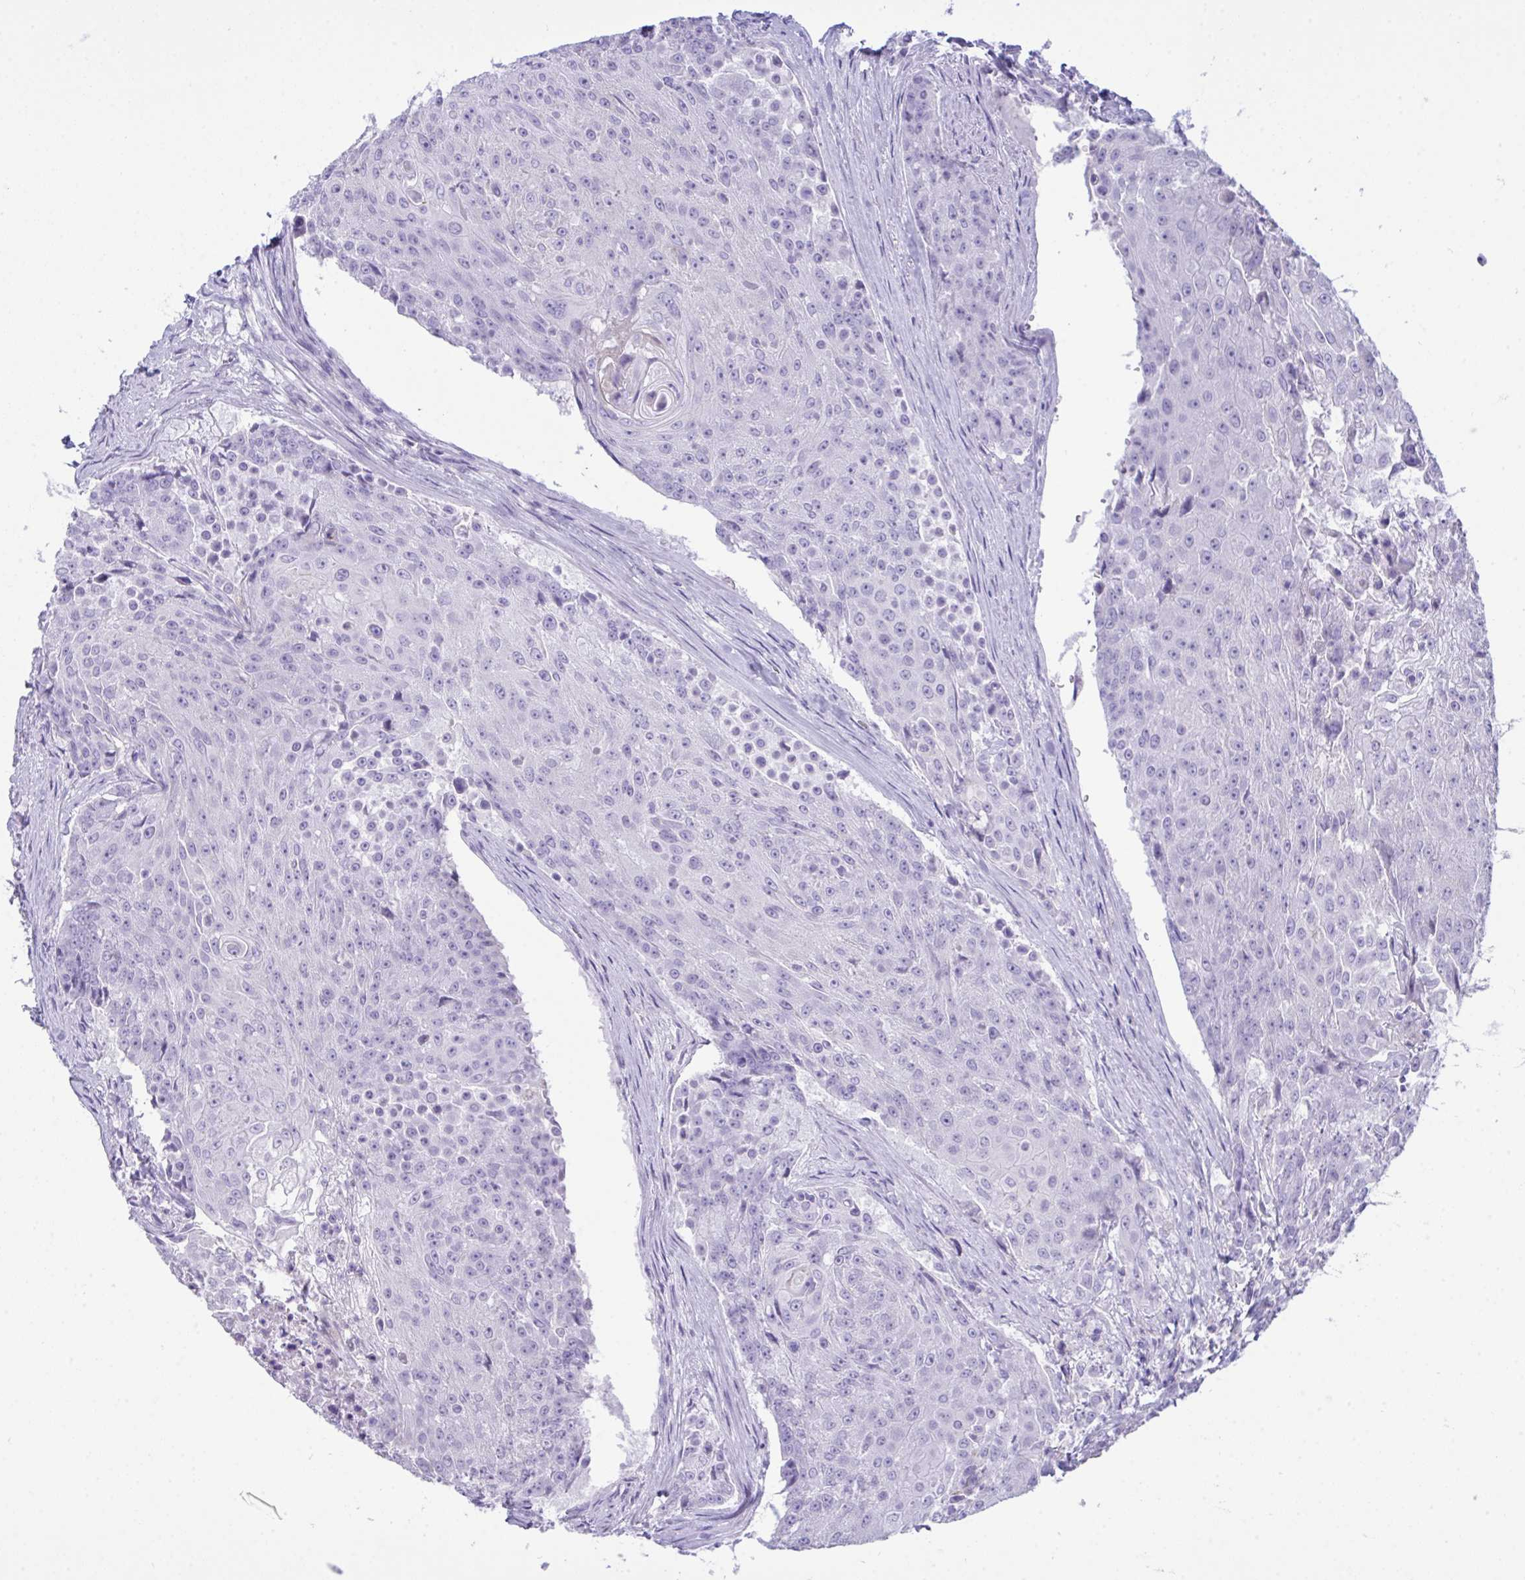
{"staining": {"intensity": "negative", "quantity": "none", "location": "none"}, "tissue": "urothelial cancer", "cell_type": "Tumor cells", "image_type": "cancer", "snomed": [{"axis": "morphology", "description": "Urothelial carcinoma, High grade"}, {"axis": "topography", "description": "Urinary bladder"}], "caption": "Tumor cells are negative for brown protein staining in urothelial cancer.", "gene": "GLB1L2", "patient": {"sex": "female", "age": 63}}